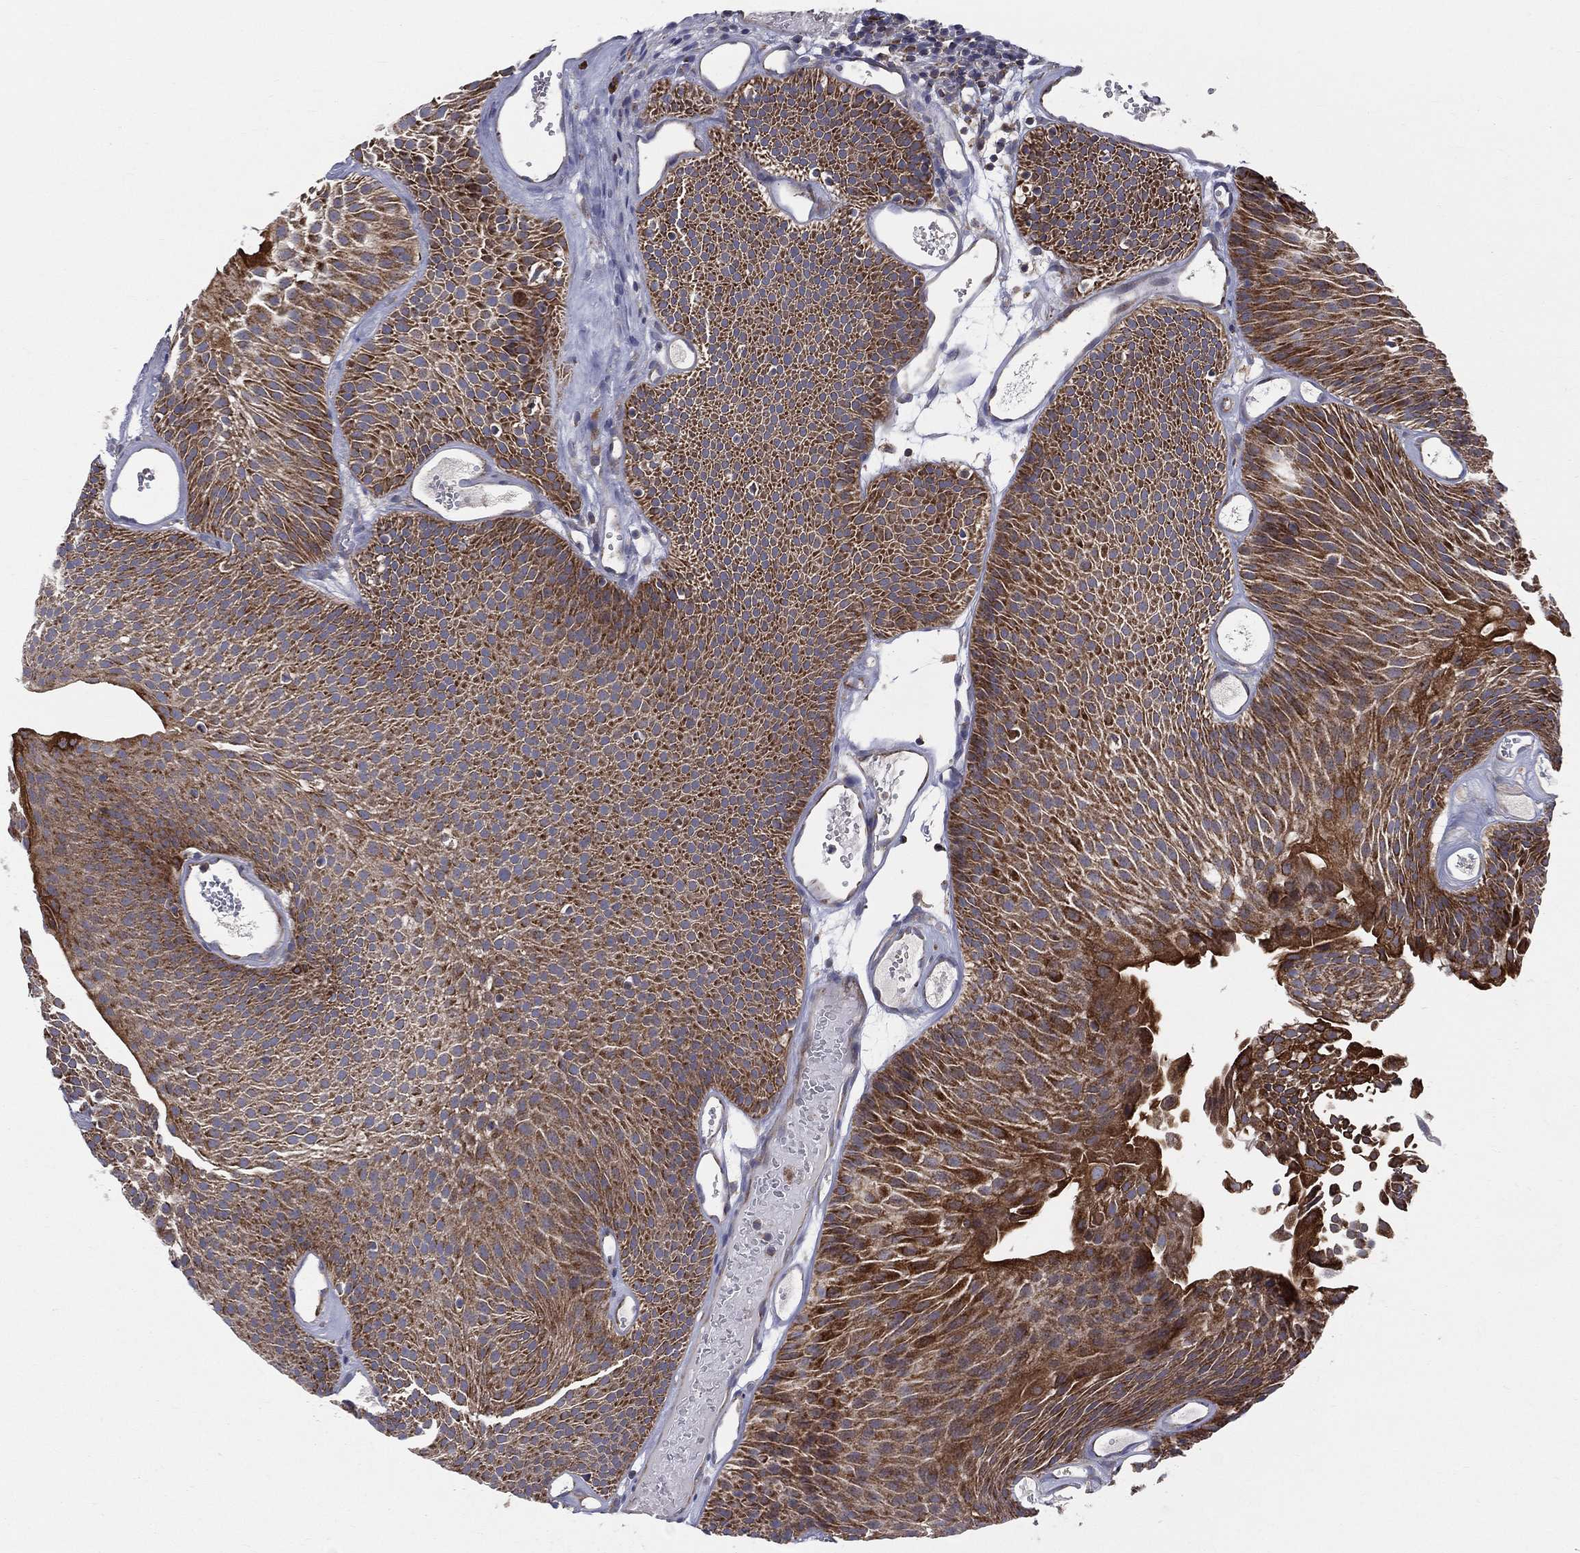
{"staining": {"intensity": "strong", "quantity": ">75%", "location": "cytoplasmic/membranous"}, "tissue": "urothelial cancer", "cell_type": "Tumor cells", "image_type": "cancer", "snomed": [{"axis": "morphology", "description": "Urothelial carcinoma, Low grade"}, {"axis": "topography", "description": "Urinary bladder"}], "caption": "Immunohistochemistry (IHC) of urothelial carcinoma (low-grade) shows high levels of strong cytoplasmic/membranous positivity in approximately >75% of tumor cells.", "gene": "MIX23", "patient": {"sex": "male", "age": 52}}